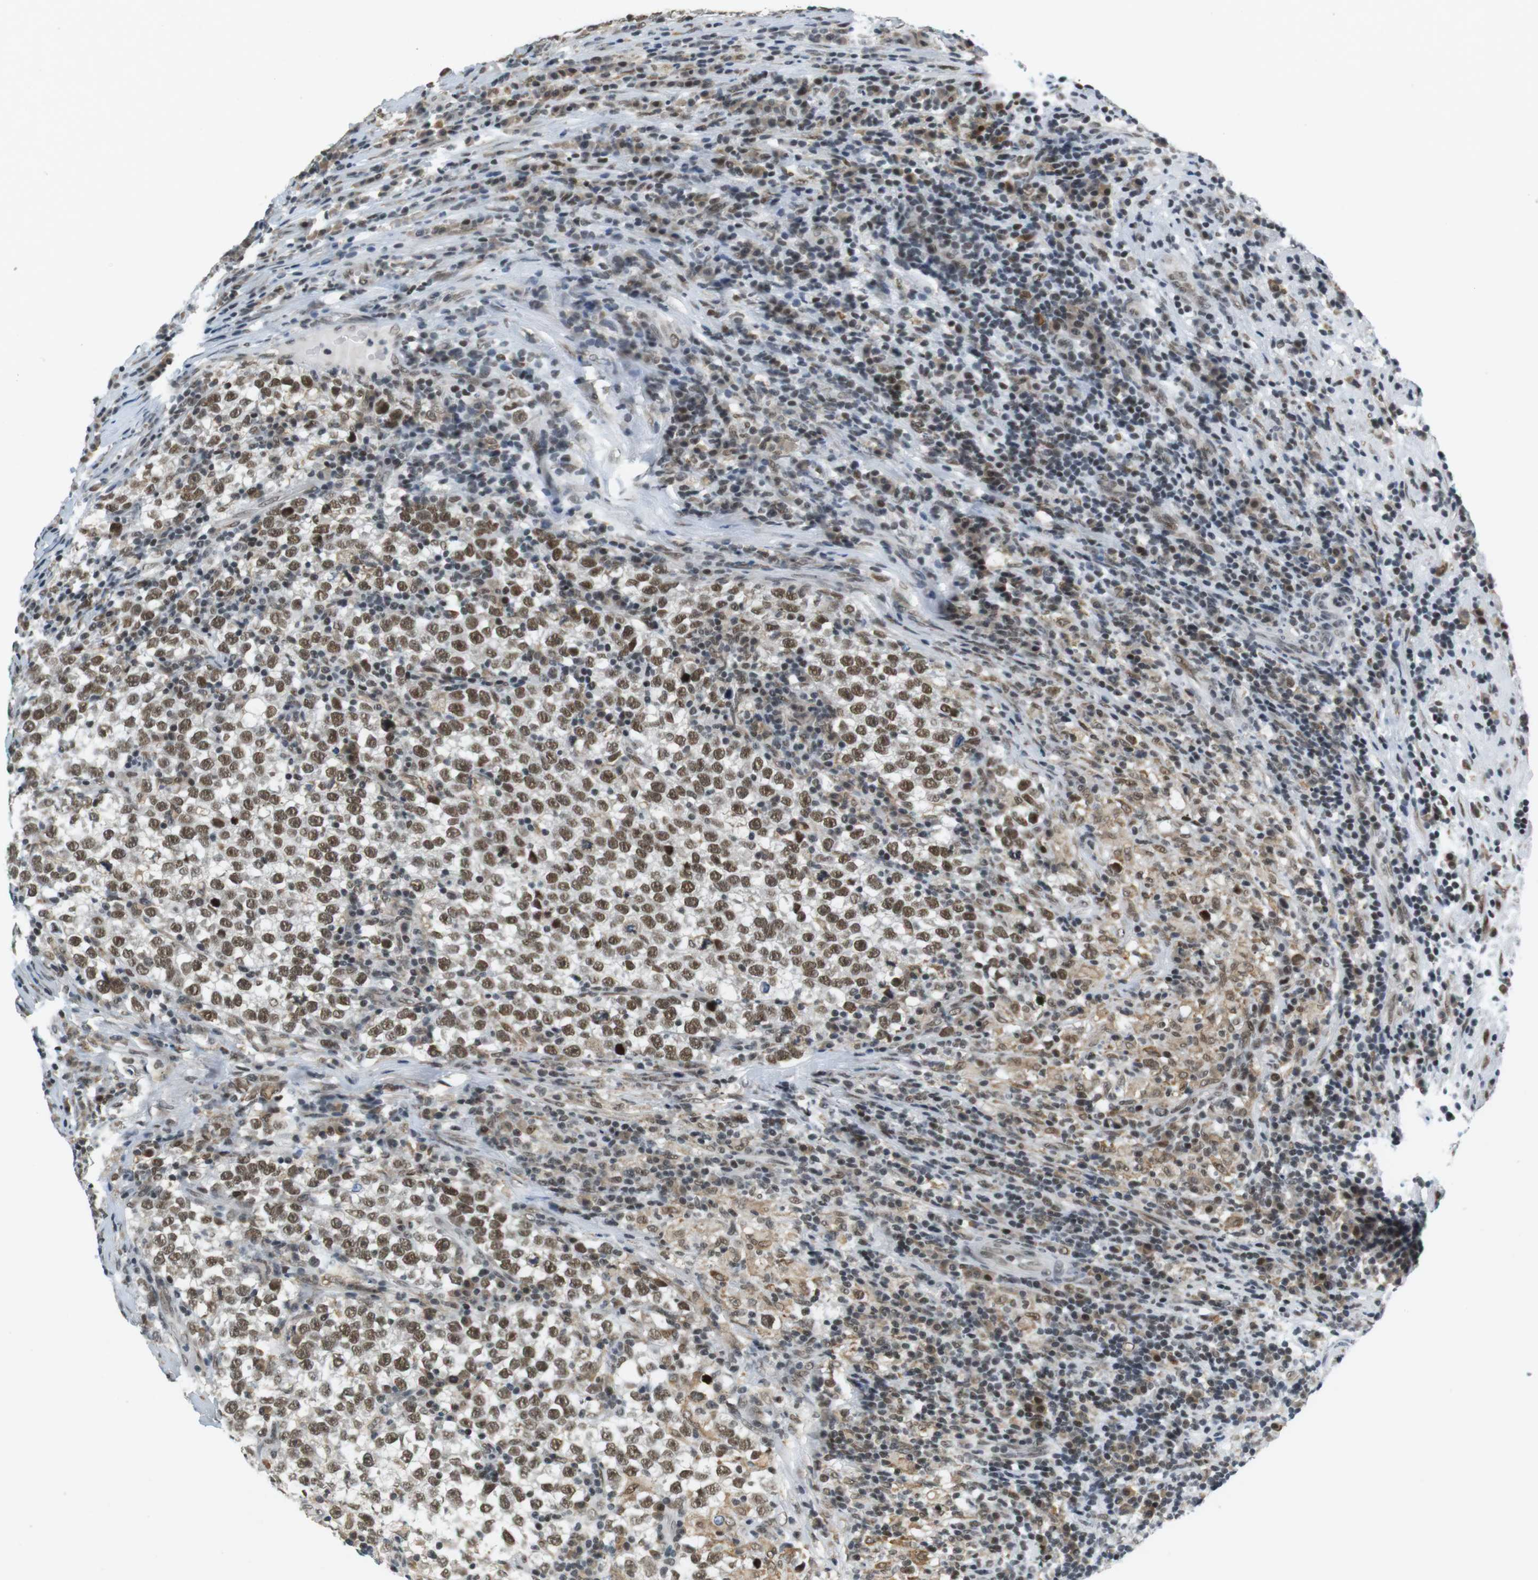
{"staining": {"intensity": "strong", "quantity": ">75%", "location": "nuclear"}, "tissue": "testis cancer", "cell_type": "Tumor cells", "image_type": "cancer", "snomed": [{"axis": "morphology", "description": "Normal tissue, NOS"}, {"axis": "morphology", "description": "Seminoma, NOS"}, {"axis": "topography", "description": "Testis"}], "caption": "Testis cancer (seminoma) stained with IHC displays strong nuclear expression in about >75% of tumor cells. The protein is stained brown, and the nuclei are stained in blue (DAB (3,3'-diaminobenzidine) IHC with brightfield microscopy, high magnification).", "gene": "RNF38", "patient": {"sex": "male", "age": 43}}